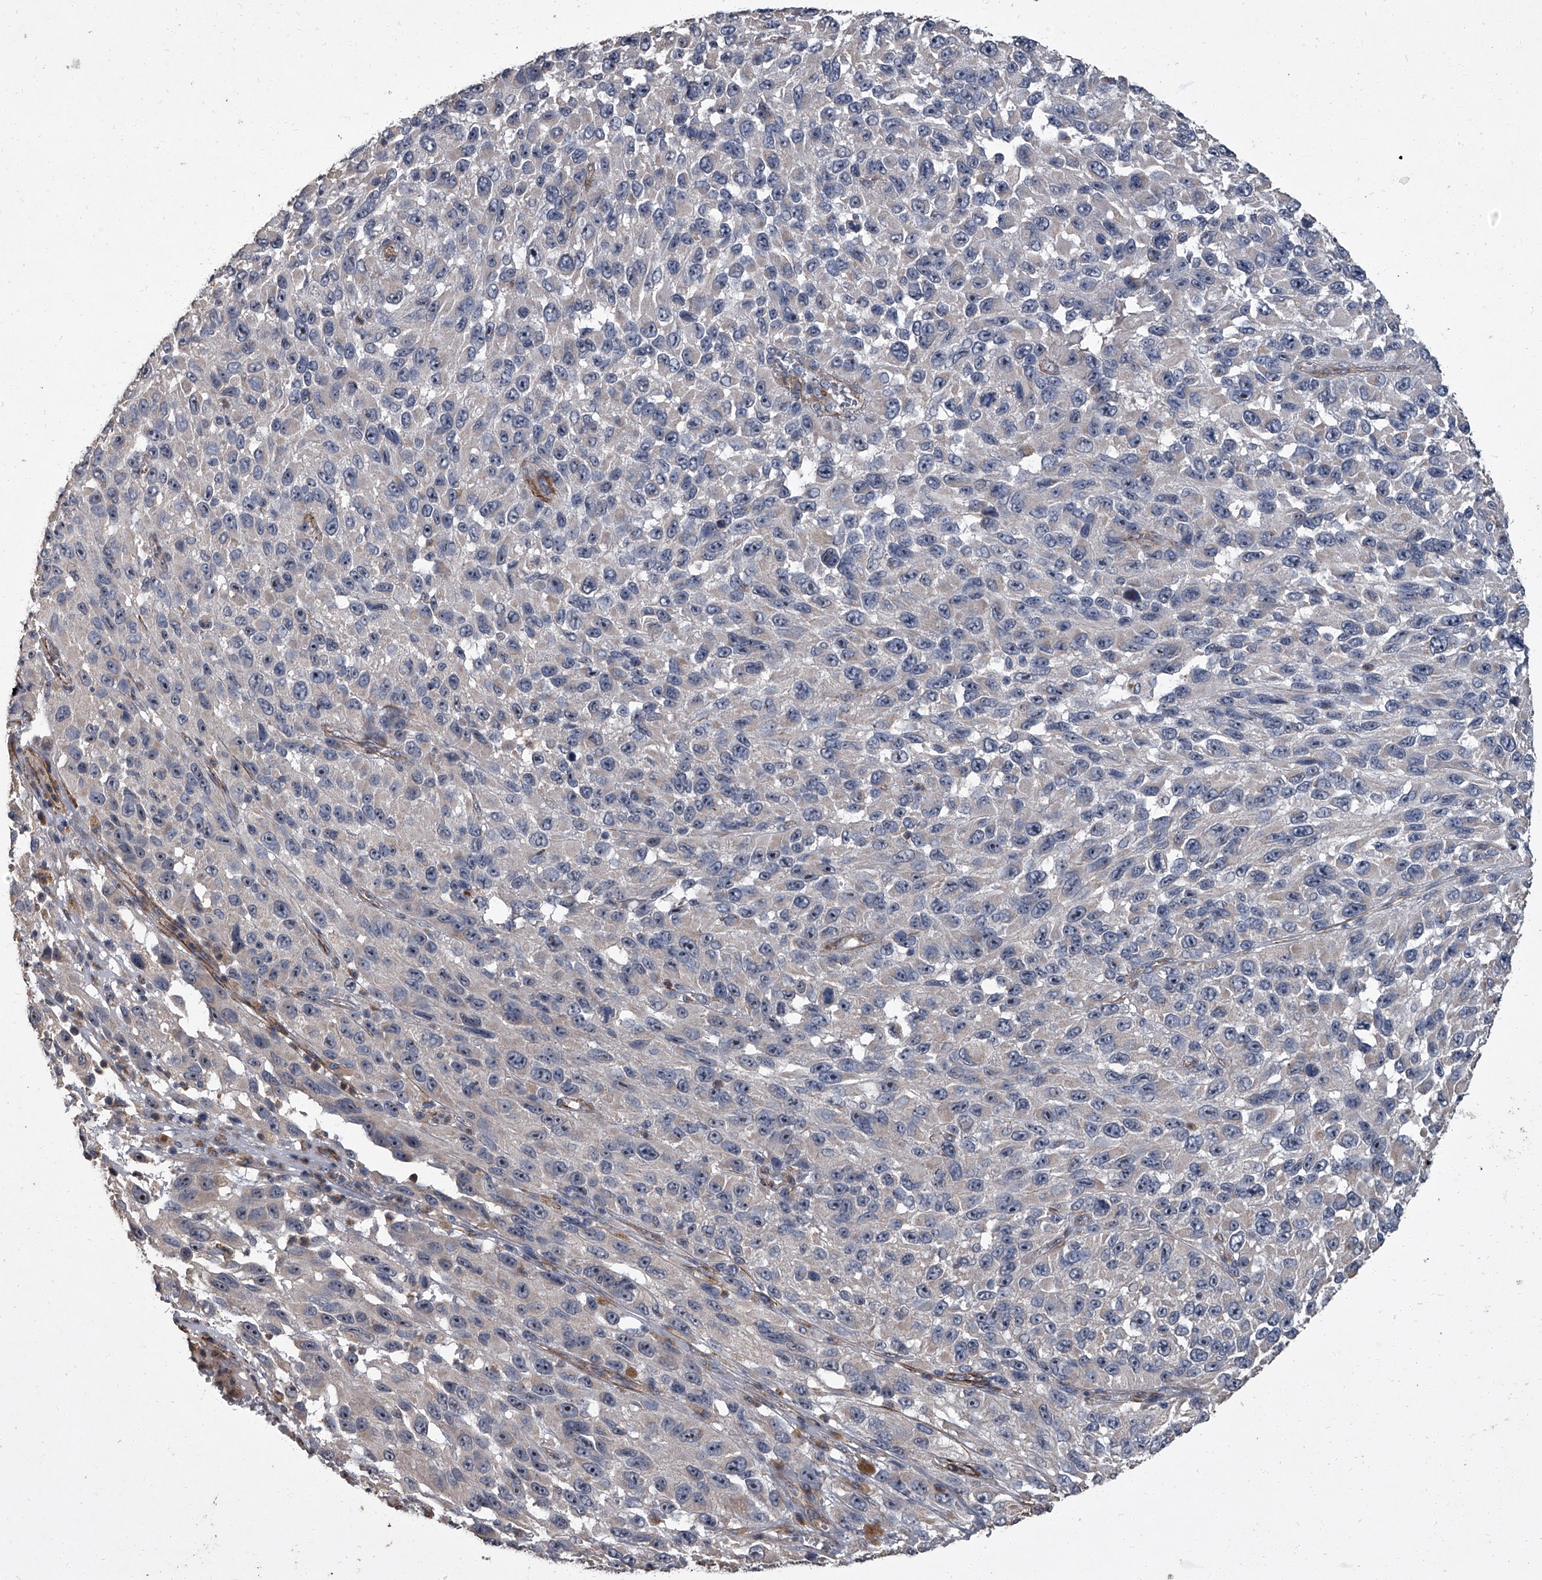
{"staining": {"intensity": "negative", "quantity": "none", "location": "none"}, "tissue": "melanoma", "cell_type": "Tumor cells", "image_type": "cancer", "snomed": [{"axis": "morphology", "description": "Malignant melanoma, NOS"}, {"axis": "topography", "description": "Skin"}], "caption": "Tumor cells show no significant positivity in melanoma.", "gene": "SIRT4", "patient": {"sex": "female", "age": 96}}